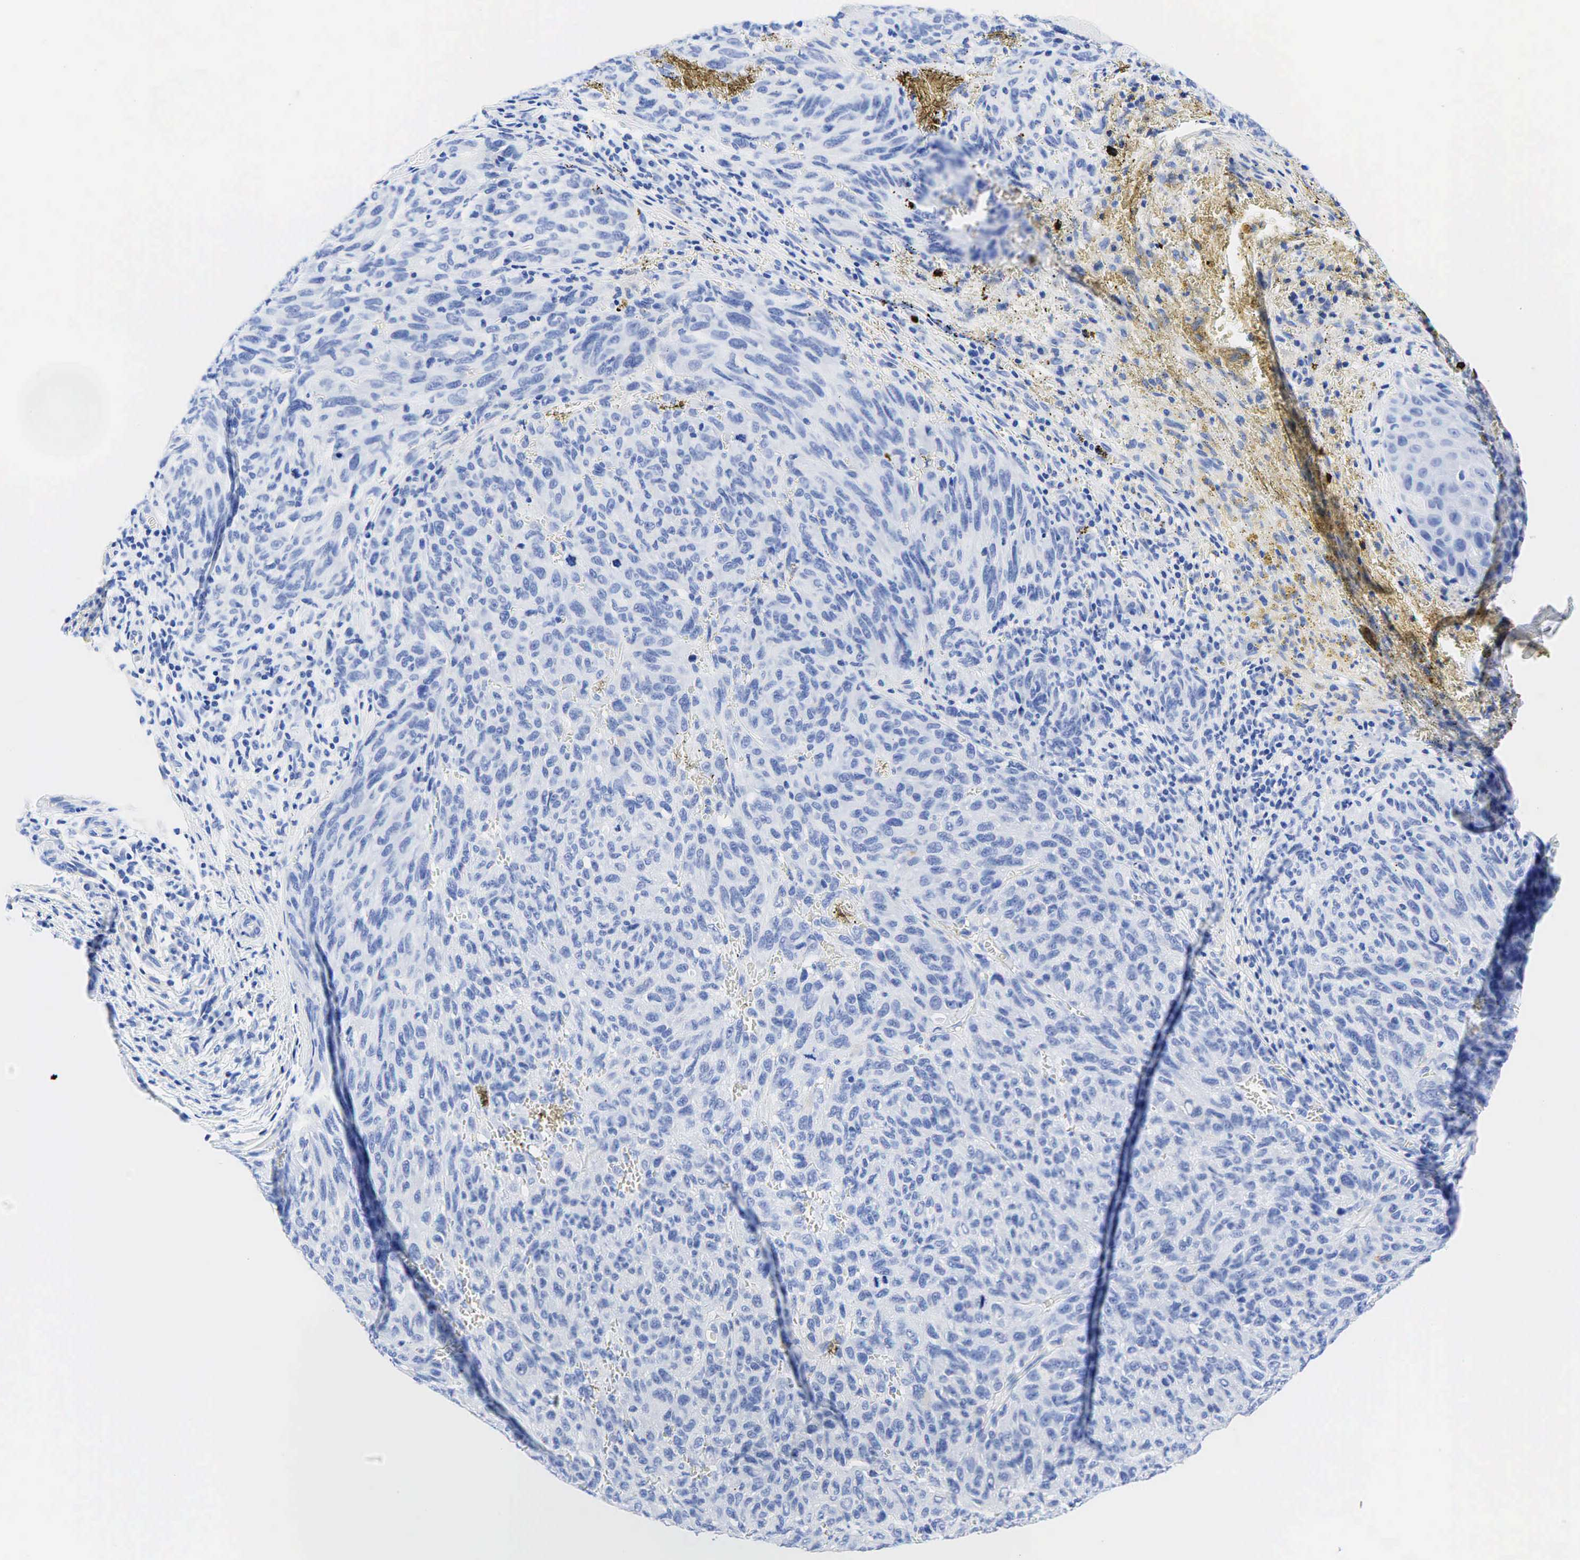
{"staining": {"intensity": "negative", "quantity": "none", "location": "none"}, "tissue": "melanoma", "cell_type": "Tumor cells", "image_type": "cancer", "snomed": [{"axis": "morphology", "description": "Malignant melanoma, NOS"}, {"axis": "topography", "description": "Skin"}], "caption": "Tumor cells show no significant protein positivity in melanoma. (Stains: DAB (3,3'-diaminobenzidine) immunohistochemistry with hematoxylin counter stain, Microscopy: brightfield microscopy at high magnification).", "gene": "KRT18", "patient": {"sex": "male", "age": 76}}